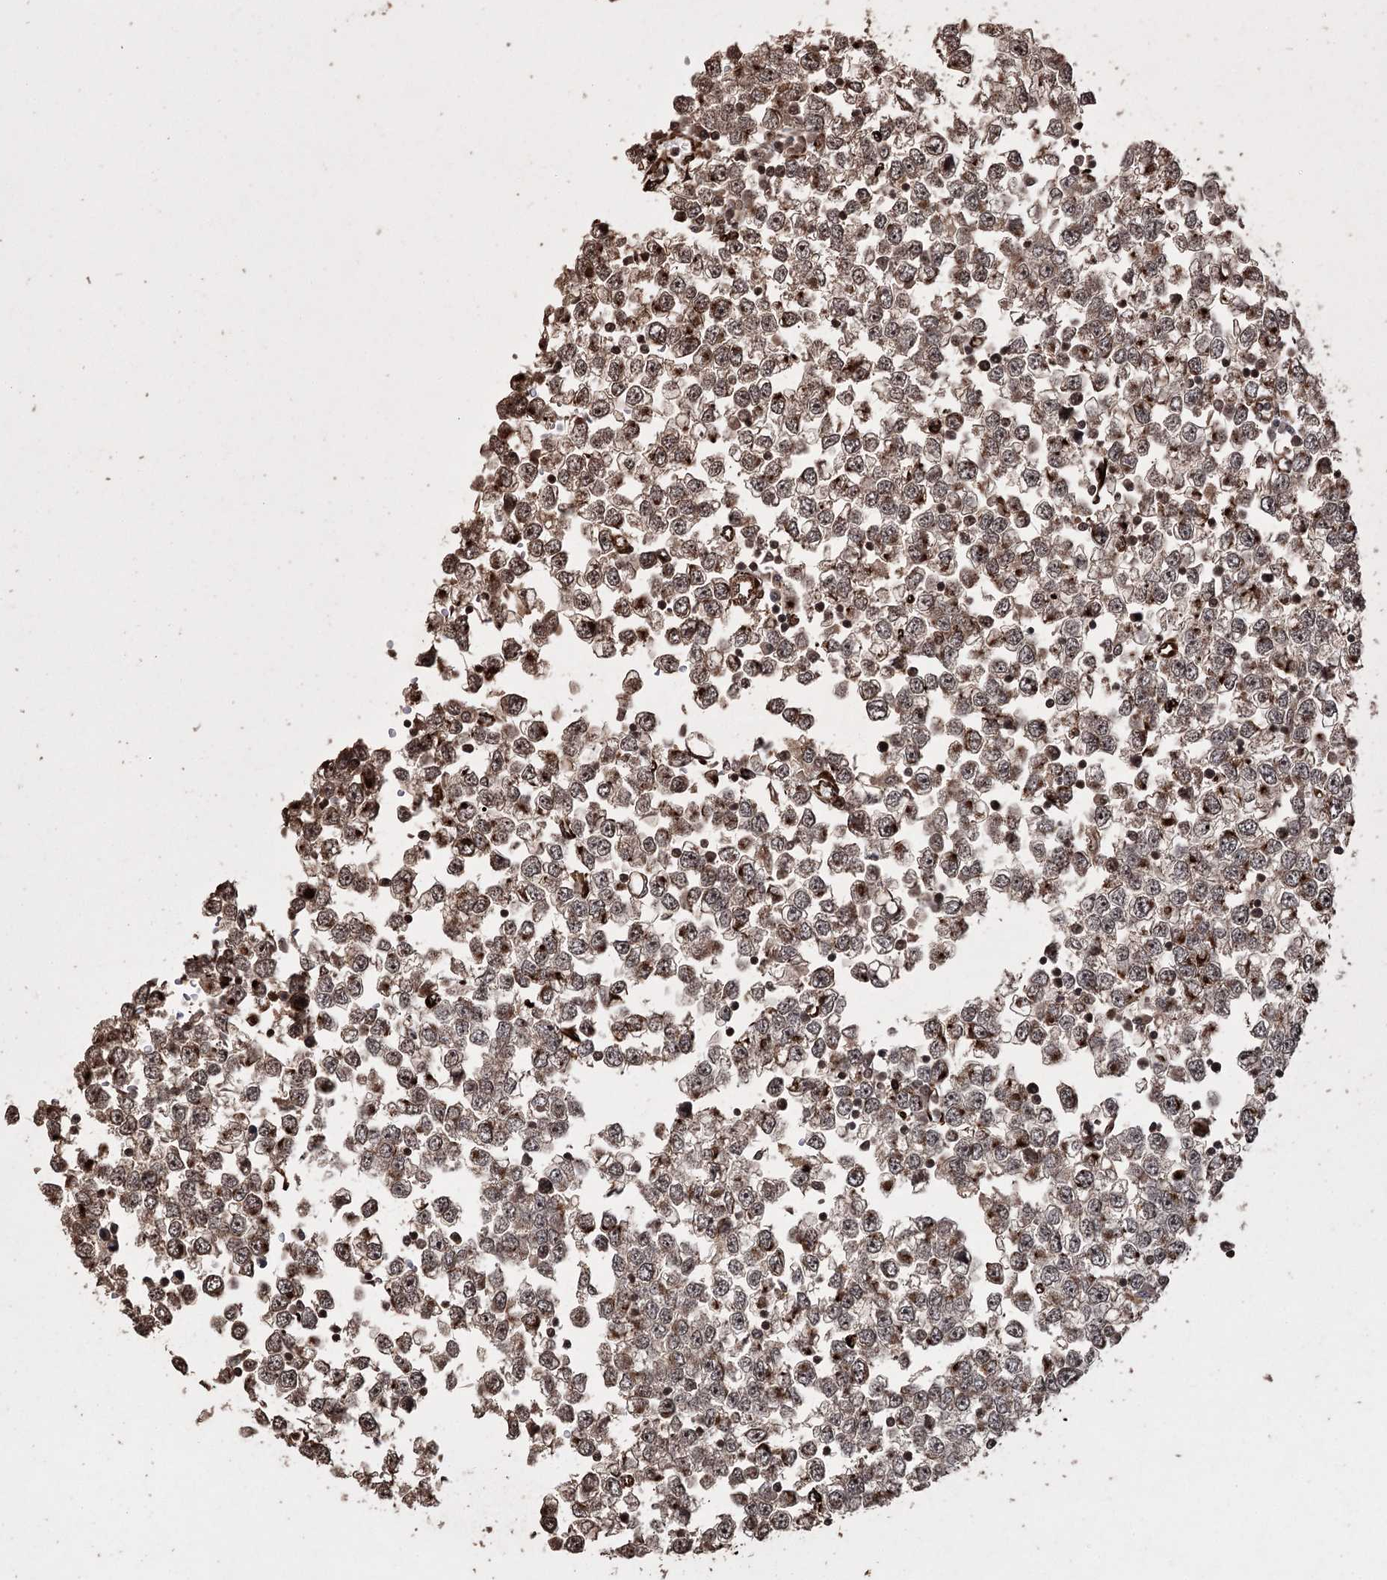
{"staining": {"intensity": "moderate", "quantity": ">75%", "location": "cytoplasmic/membranous,nuclear"}, "tissue": "testis cancer", "cell_type": "Tumor cells", "image_type": "cancer", "snomed": [{"axis": "morphology", "description": "Seminoma, NOS"}, {"axis": "topography", "description": "Testis"}], "caption": "Testis seminoma tissue demonstrates moderate cytoplasmic/membranous and nuclear positivity in about >75% of tumor cells, visualized by immunohistochemistry.", "gene": "RPAP3", "patient": {"sex": "male", "age": 65}}